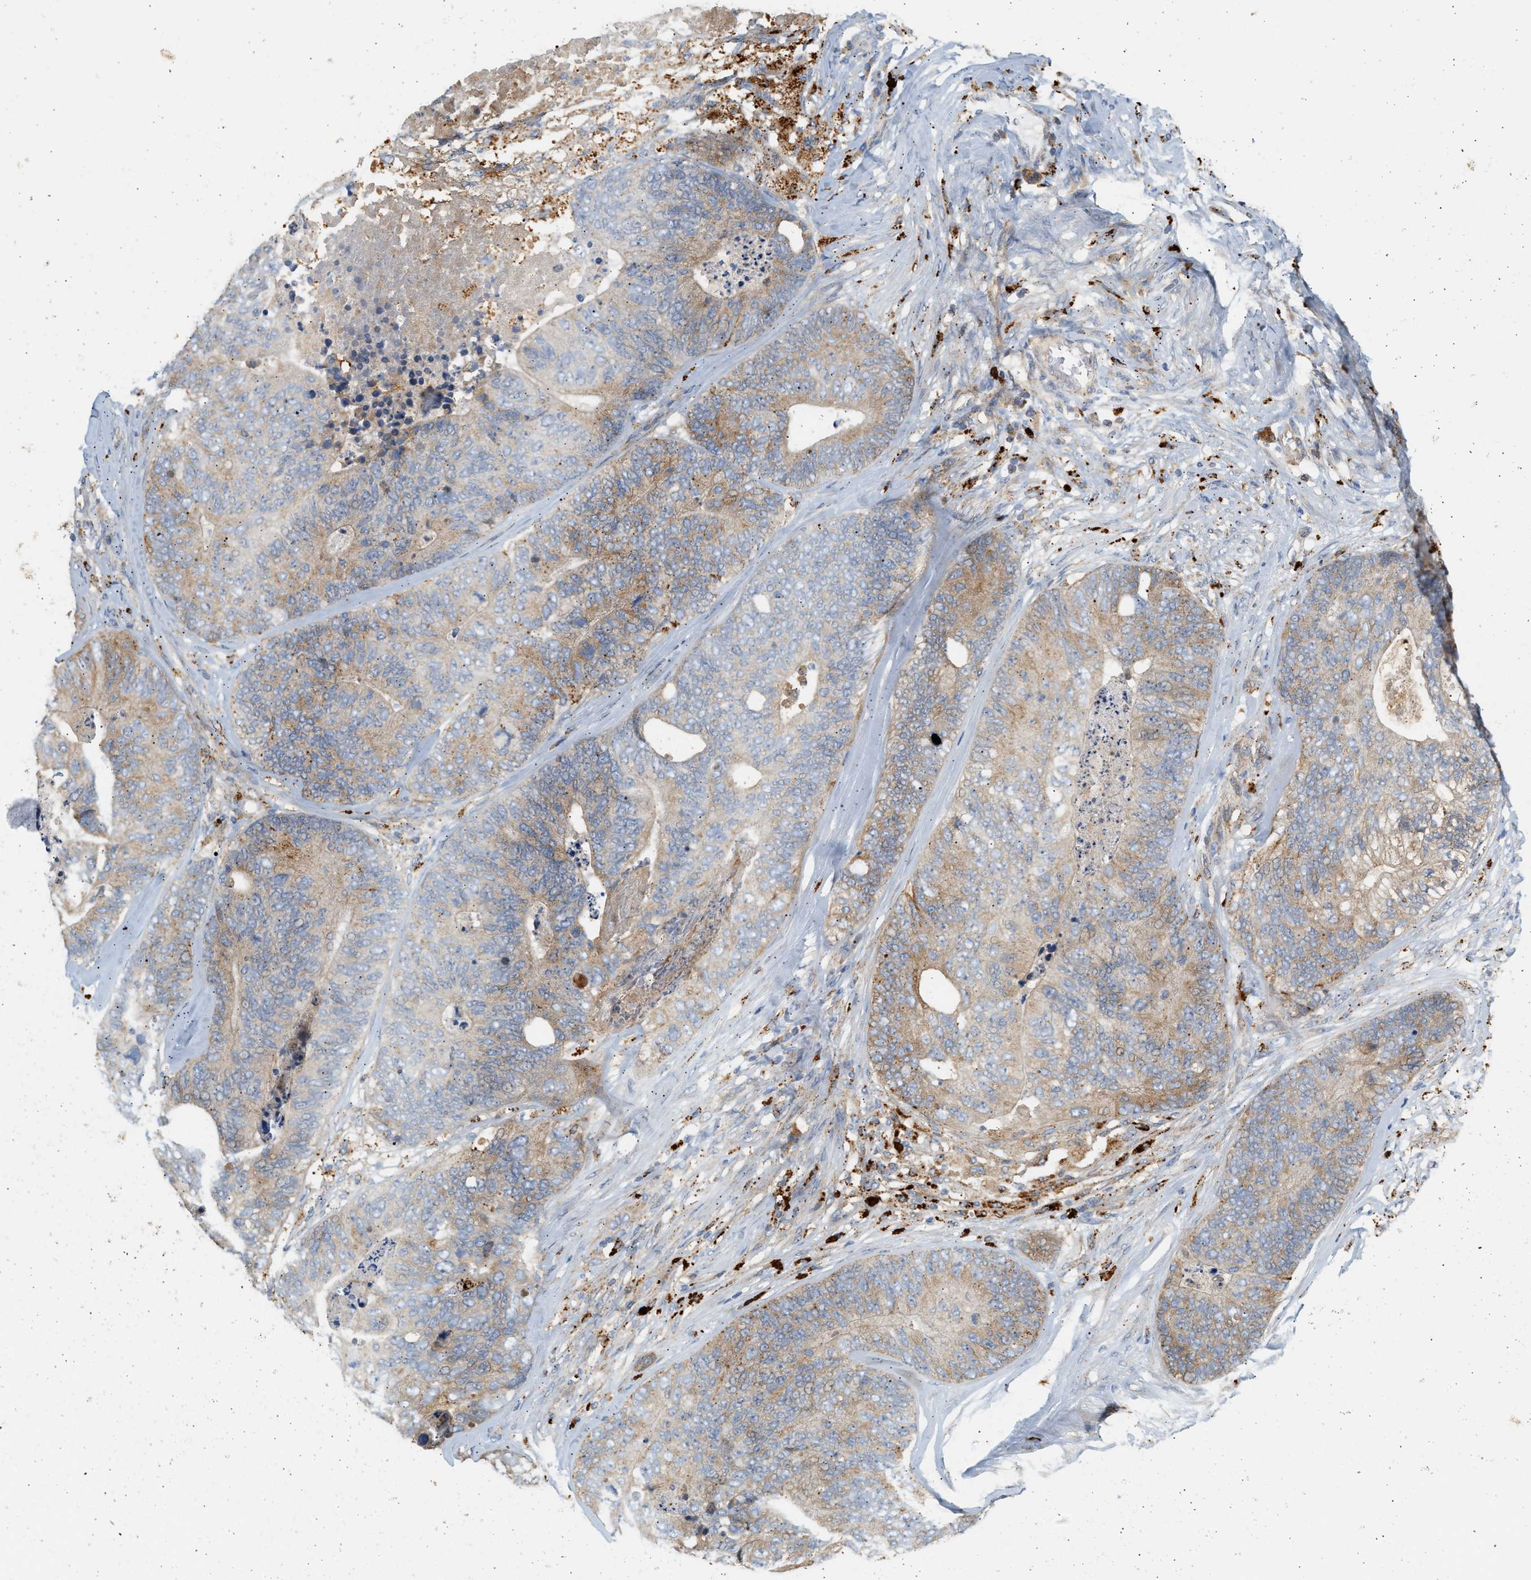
{"staining": {"intensity": "moderate", "quantity": "25%-75%", "location": "cytoplasmic/membranous"}, "tissue": "colorectal cancer", "cell_type": "Tumor cells", "image_type": "cancer", "snomed": [{"axis": "morphology", "description": "Adenocarcinoma, NOS"}, {"axis": "topography", "description": "Colon"}], "caption": "The immunohistochemical stain highlights moderate cytoplasmic/membranous positivity in tumor cells of colorectal adenocarcinoma tissue.", "gene": "ENTHD1", "patient": {"sex": "female", "age": 67}}